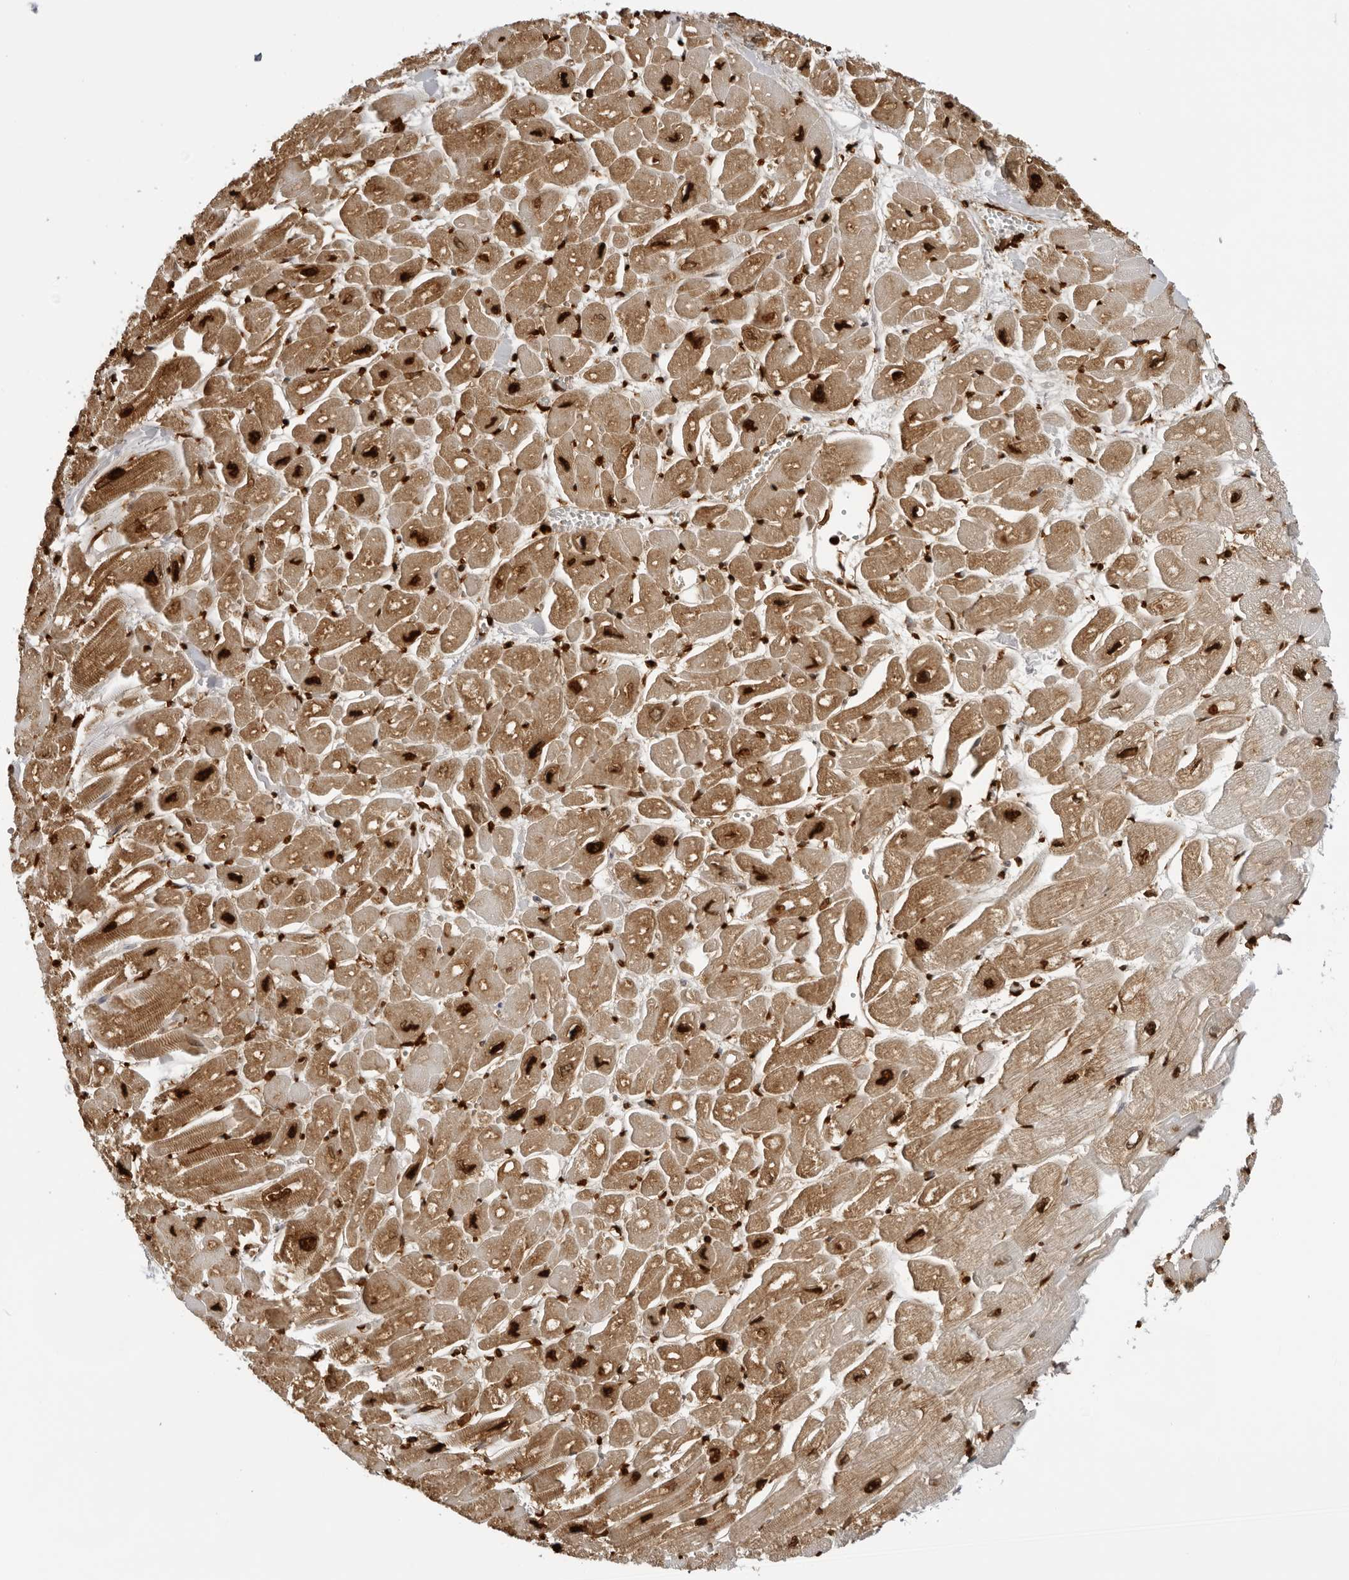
{"staining": {"intensity": "strong", "quantity": ">75%", "location": "cytoplasmic/membranous,nuclear"}, "tissue": "heart muscle", "cell_type": "Cardiomyocytes", "image_type": "normal", "snomed": [{"axis": "morphology", "description": "Normal tissue, NOS"}, {"axis": "topography", "description": "Heart"}], "caption": "Heart muscle stained with IHC demonstrates strong cytoplasmic/membranous,nuclear staining in about >75% of cardiomyocytes.", "gene": "ZFP91", "patient": {"sex": "male", "age": 54}}